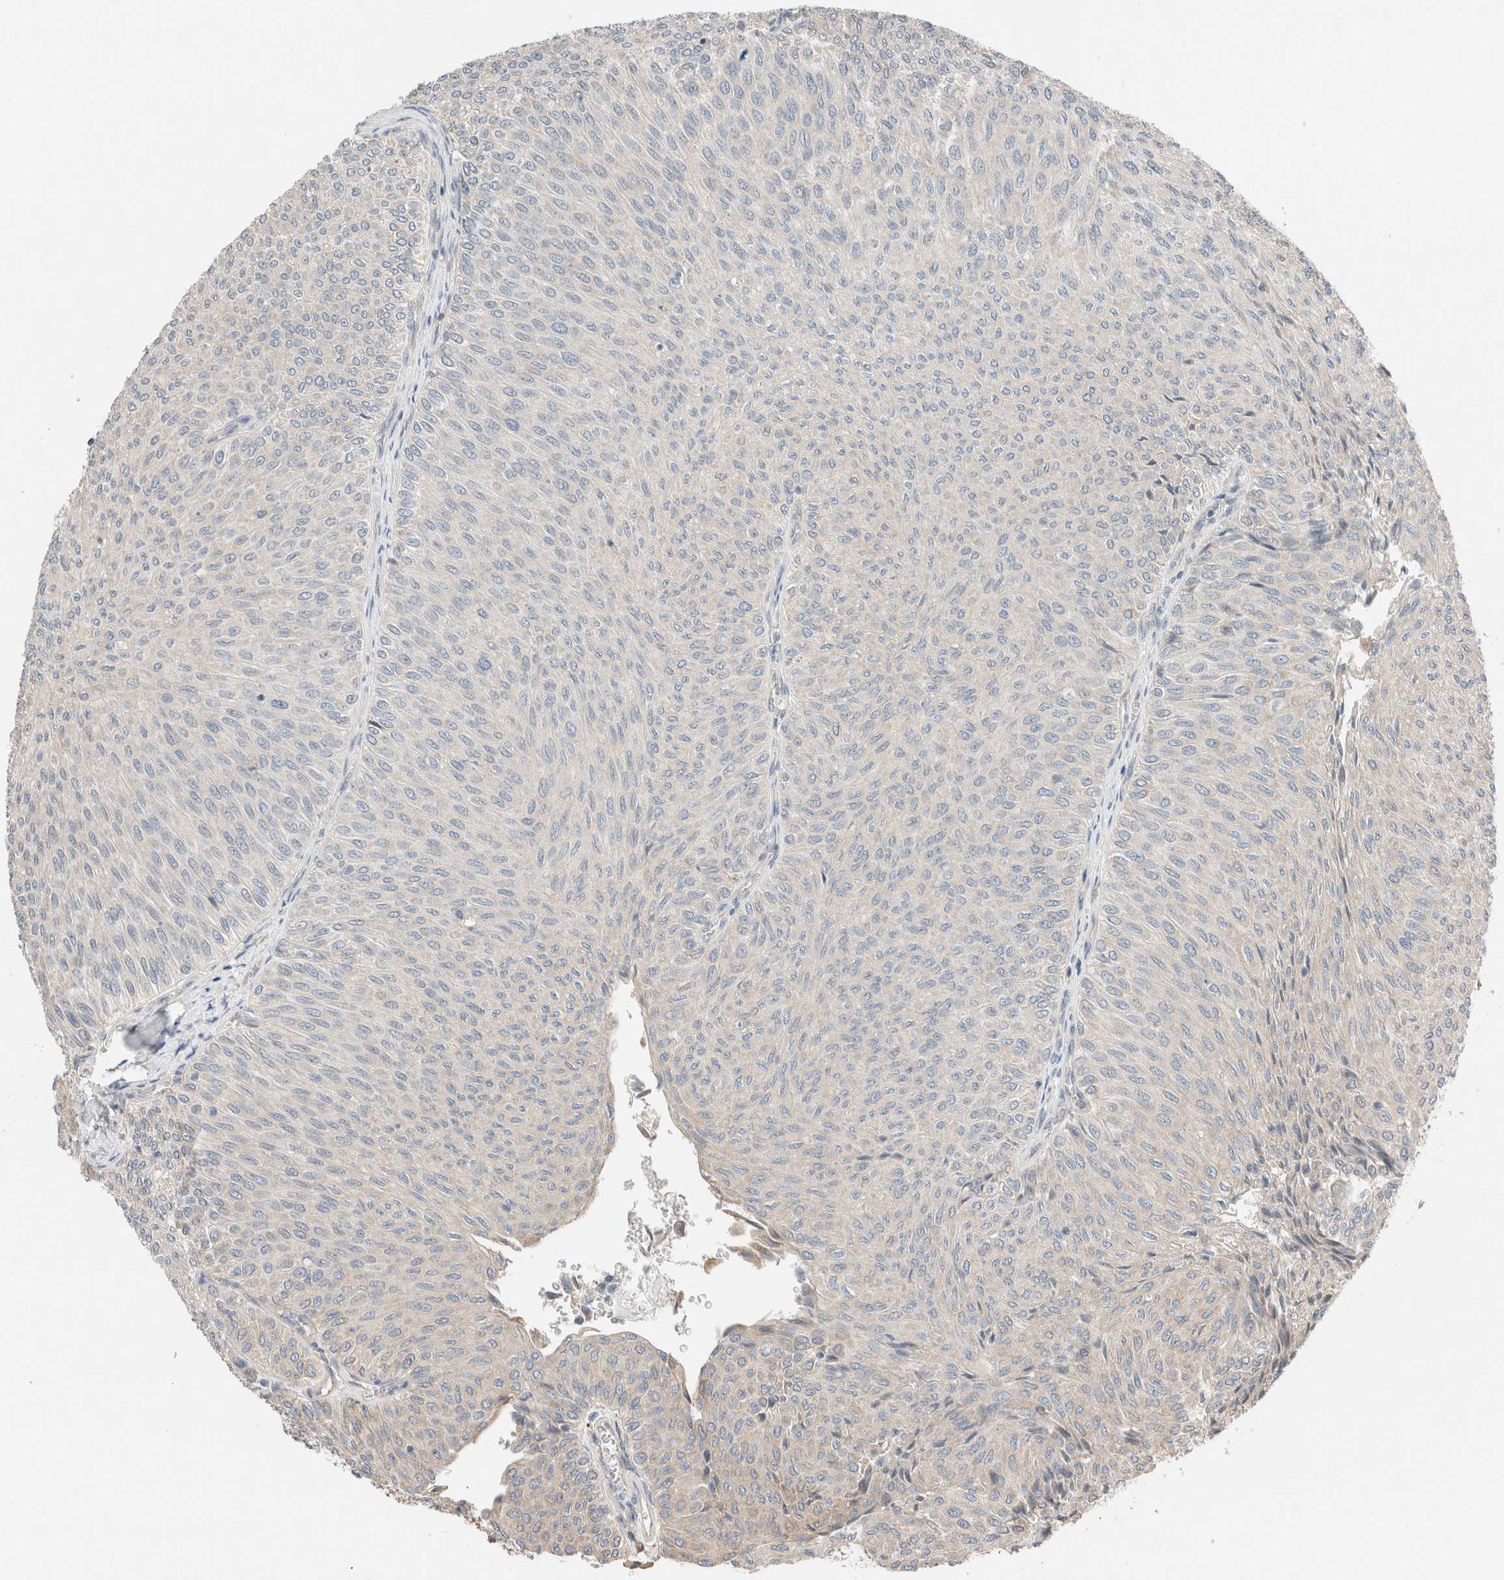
{"staining": {"intensity": "weak", "quantity": "<25%", "location": "cytoplasmic/membranous"}, "tissue": "urothelial cancer", "cell_type": "Tumor cells", "image_type": "cancer", "snomed": [{"axis": "morphology", "description": "Urothelial carcinoma, Low grade"}, {"axis": "topography", "description": "Urinary bladder"}], "caption": "High power microscopy photomicrograph of an immunohistochemistry micrograph of low-grade urothelial carcinoma, revealing no significant positivity in tumor cells.", "gene": "PCM1", "patient": {"sex": "male", "age": 78}}